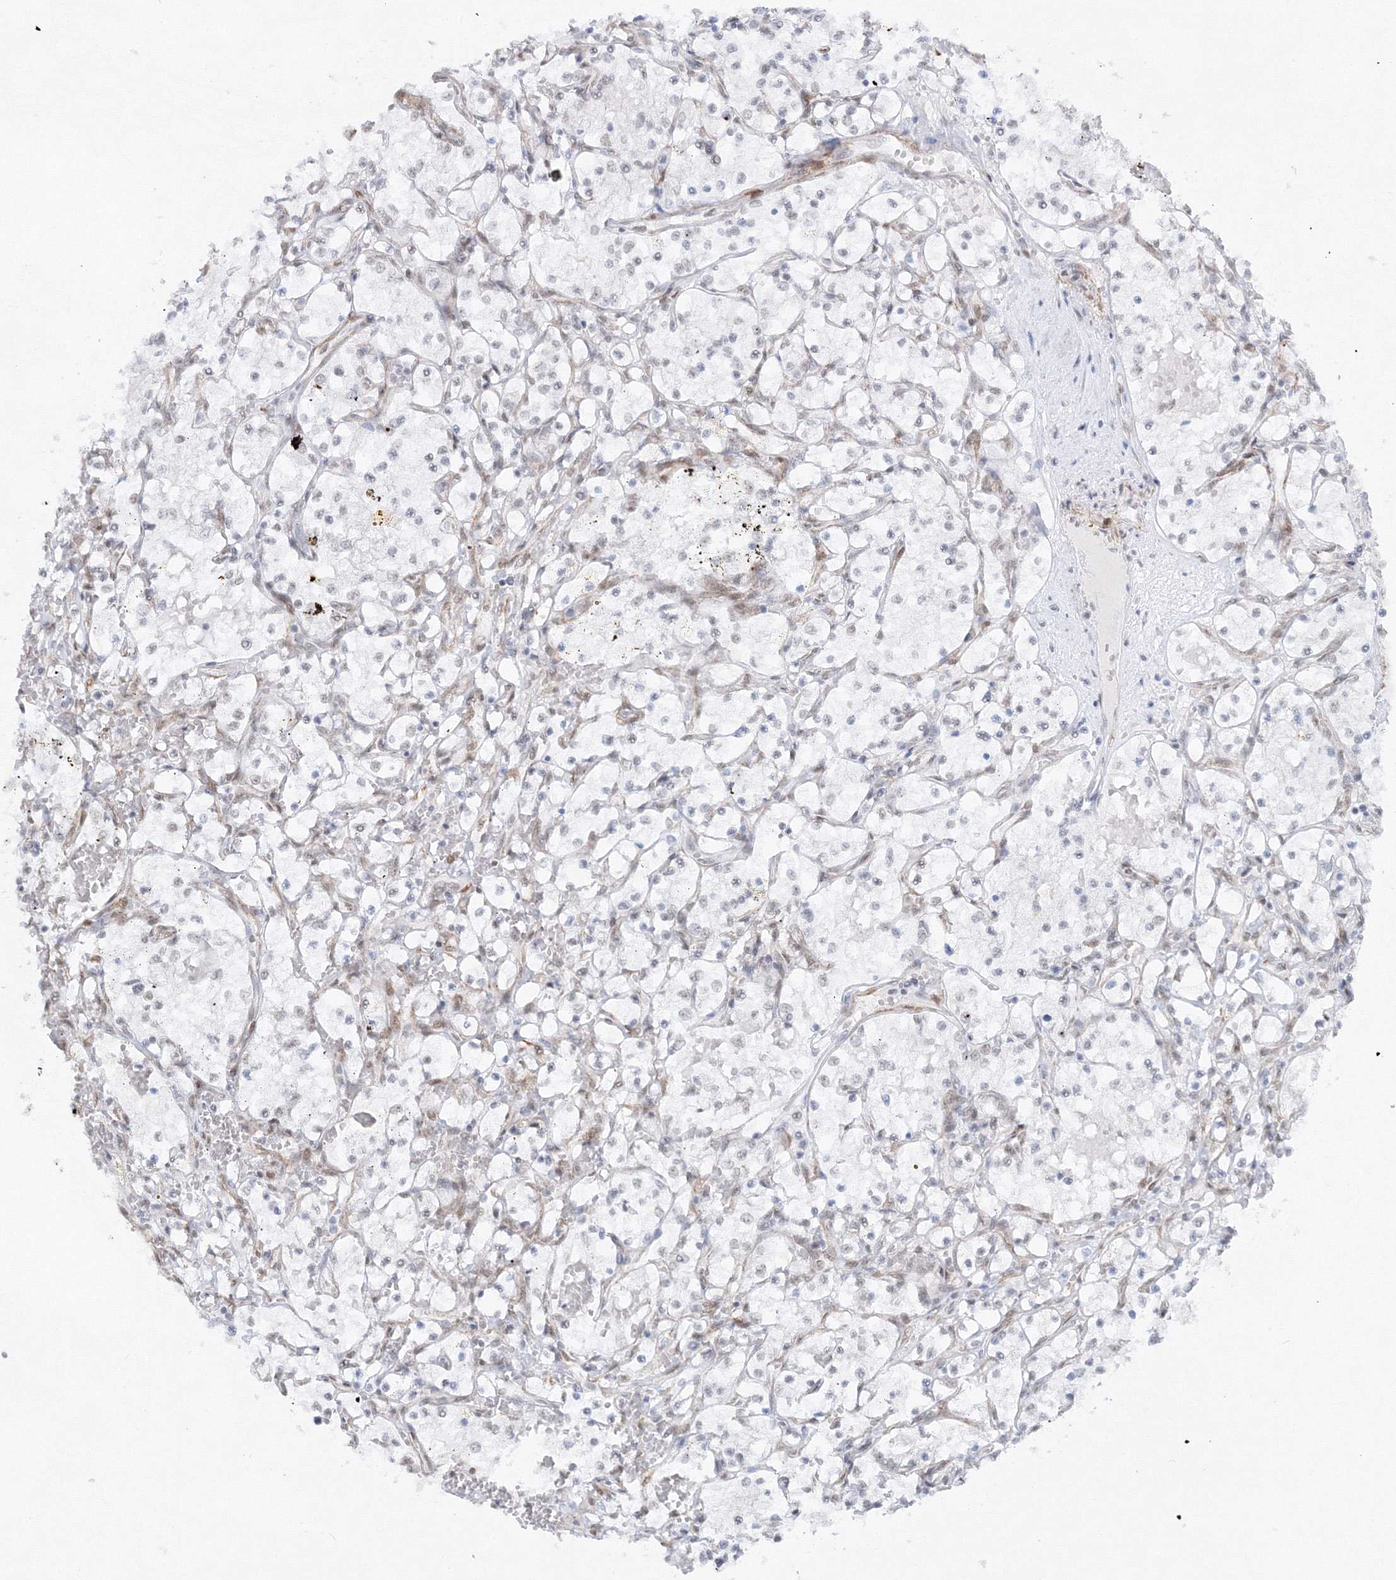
{"staining": {"intensity": "weak", "quantity": "<25%", "location": "nuclear"}, "tissue": "renal cancer", "cell_type": "Tumor cells", "image_type": "cancer", "snomed": [{"axis": "morphology", "description": "Adenocarcinoma, NOS"}, {"axis": "topography", "description": "Kidney"}], "caption": "Immunohistochemical staining of renal cancer displays no significant staining in tumor cells.", "gene": "ZNF638", "patient": {"sex": "female", "age": 69}}